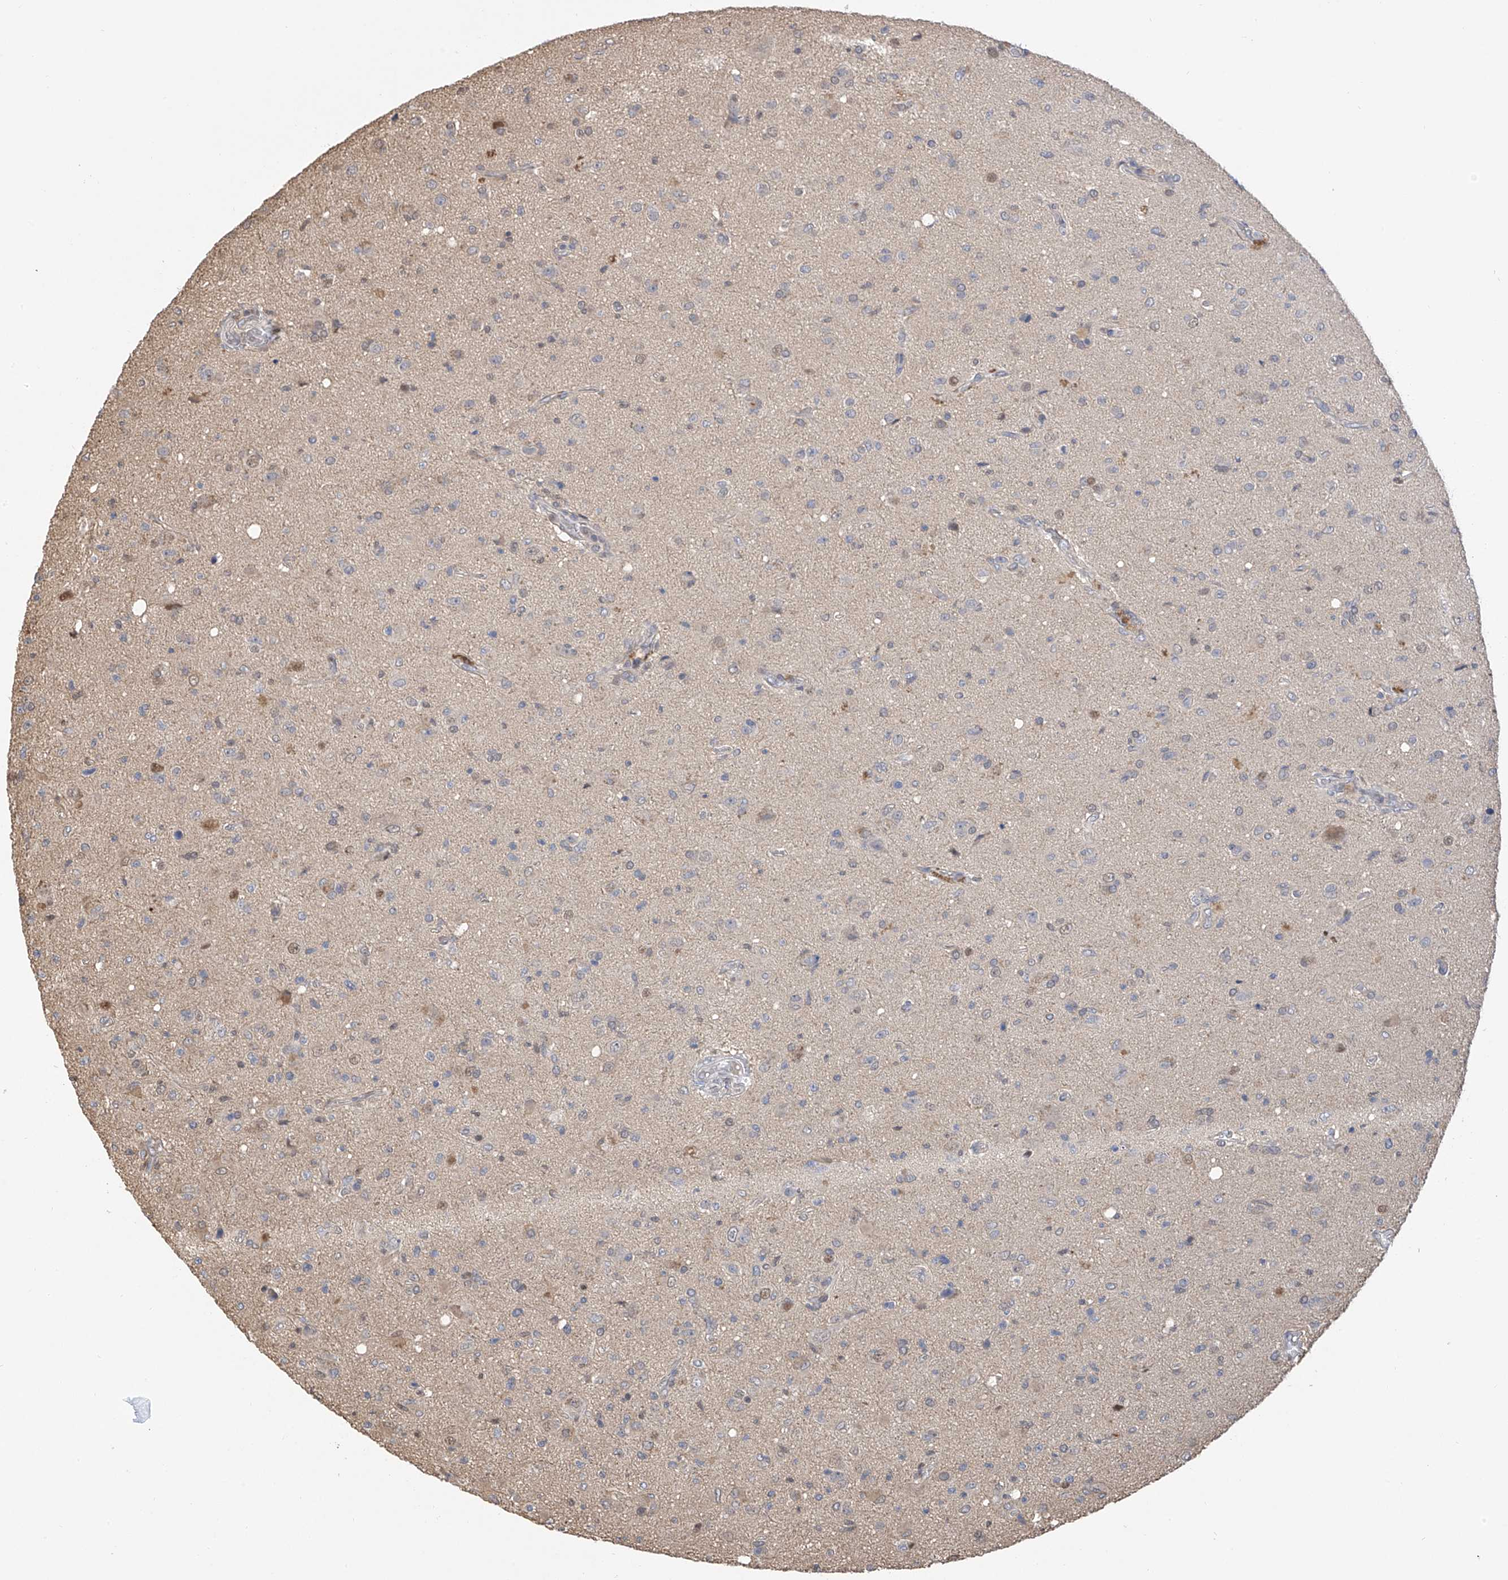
{"staining": {"intensity": "negative", "quantity": "none", "location": "none"}, "tissue": "glioma", "cell_type": "Tumor cells", "image_type": "cancer", "snomed": [{"axis": "morphology", "description": "Glioma, malignant, High grade"}, {"axis": "topography", "description": "Brain"}], "caption": "IHC image of malignant glioma (high-grade) stained for a protein (brown), which exhibits no expression in tumor cells.", "gene": "PMM1", "patient": {"sex": "female", "age": 57}}